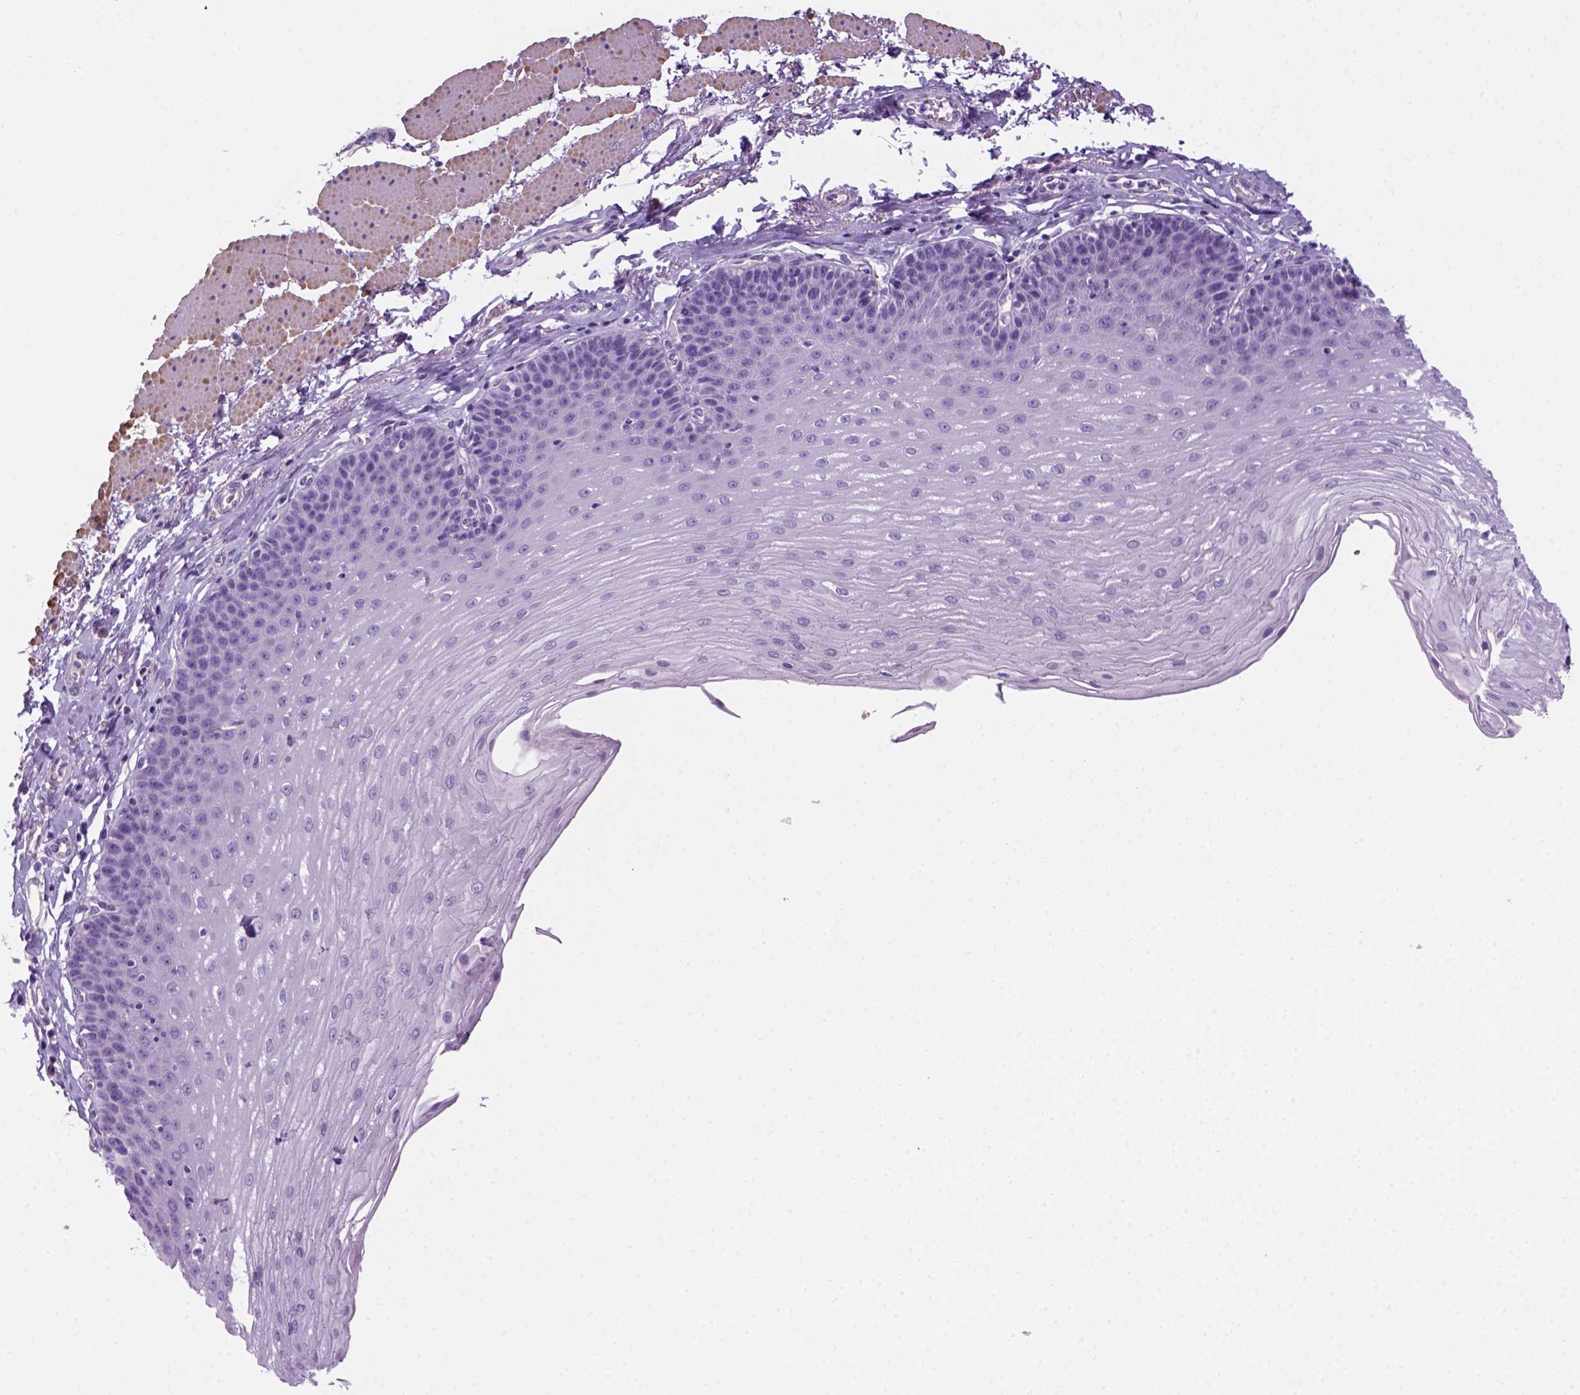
{"staining": {"intensity": "negative", "quantity": "none", "location": "none"}, "tissue": "esophagus", "cell_type": "Squamous epithelial cells", "image_type": "normal", "snomed": [{"axis": "morphology", "description": "Normal tissue, NOS"}, {"axis": "topography", "description": "Esophagus"}], "caption": "An immunohistochemistry histopathology image of benign esophagus is shown. There is no staining in squamous epithelial cells of esophagus. The staining was performed using DAB to visualize the protein expression in brown, while the nuclei were stained in blue with hematoxylin (Magnification: 20x).", "gene": "ARHGEF33", "patient": {"sex": "female", "age": 81}}